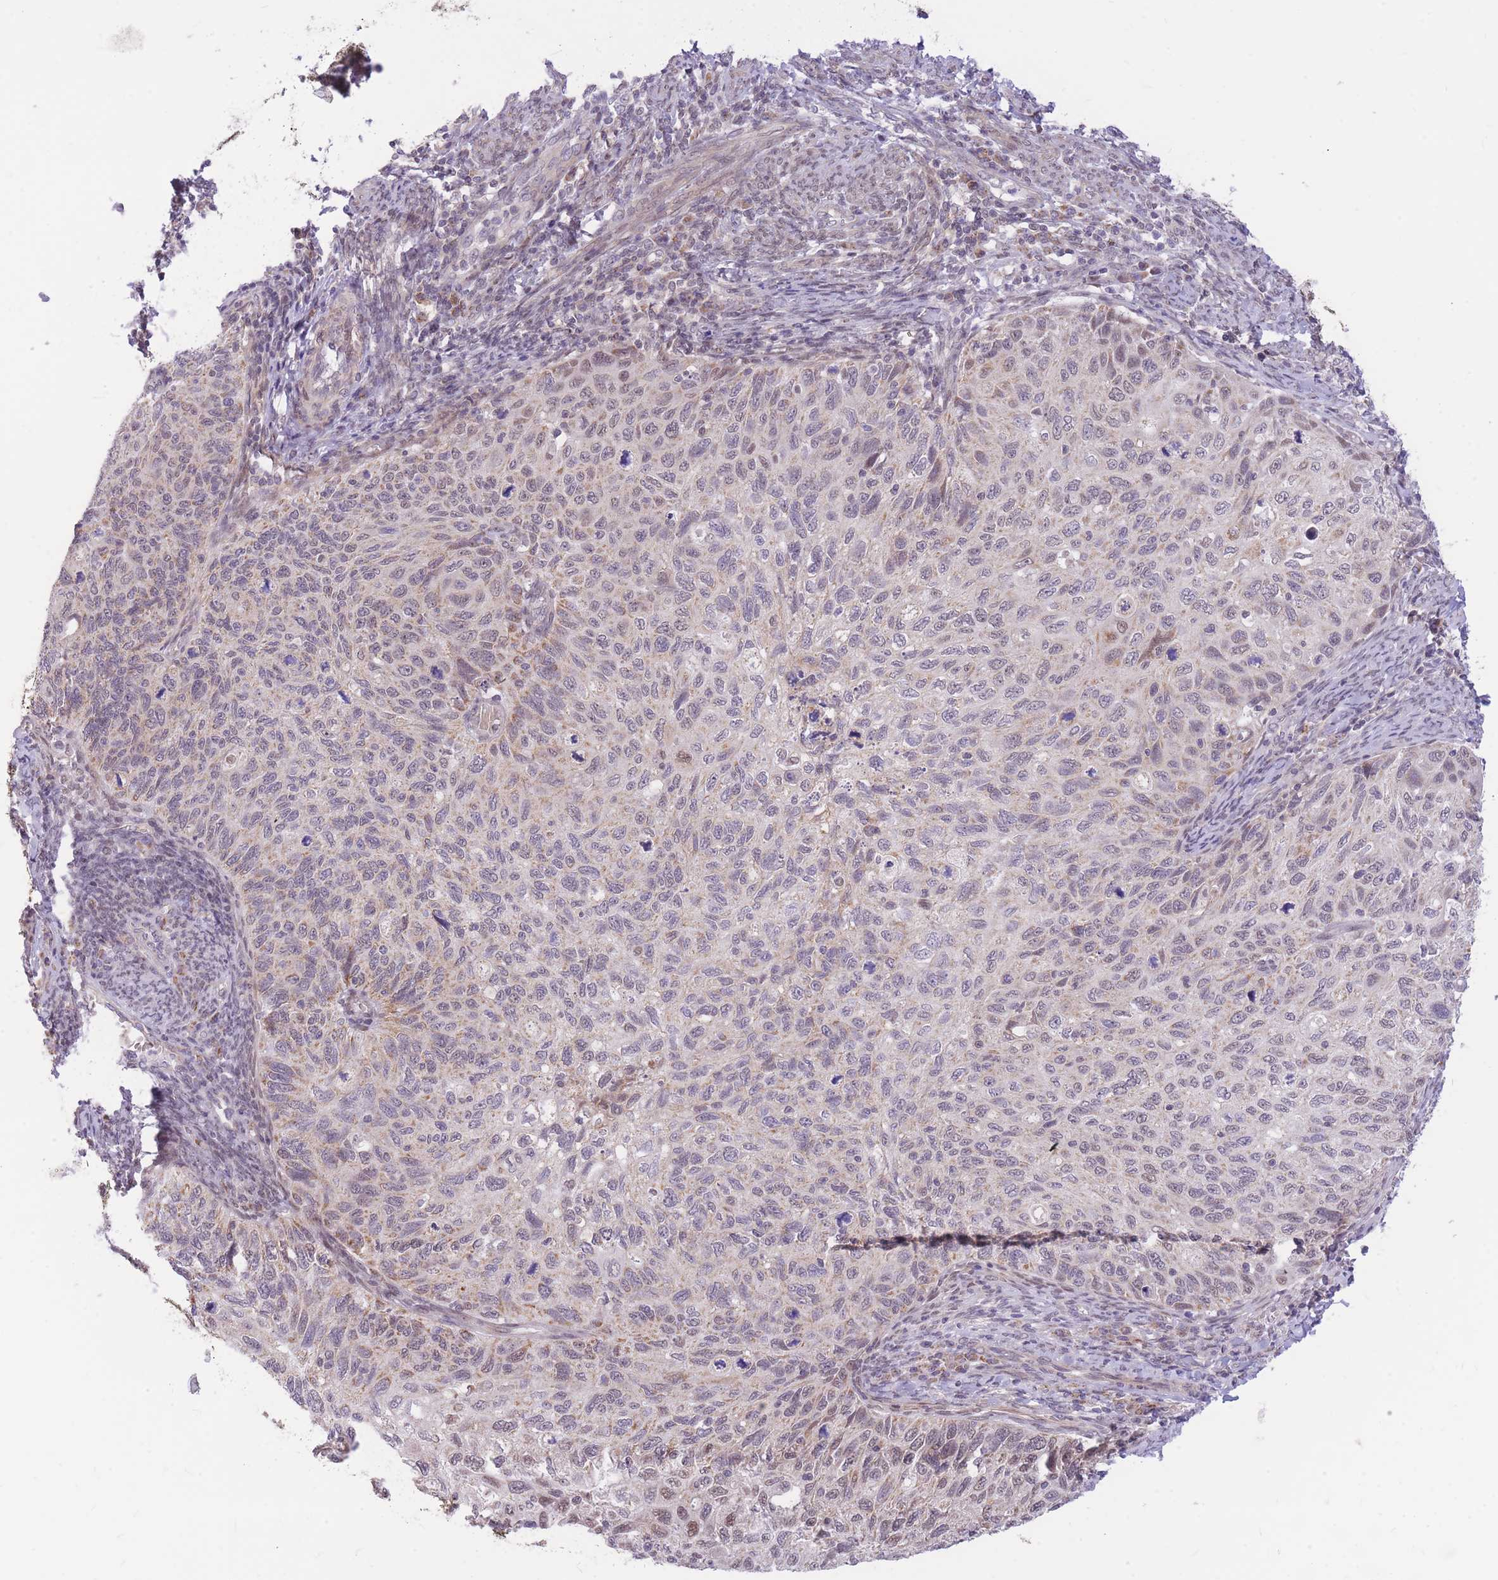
{"staining": {"intensity": "weak", "quantity": "25%-75%", "location": "cytoplasmic/membranous"}, "tissue": "cervical cancer", "cell_type": "Tumor cells", "image_type": "cancer", "snomed": [{"axis": "morphology", "description": "Squamous cell carcinoma, NOS"}, {"axis": "topography", "description": "Cervix"}], "caption": "Immunohistochemistry (DAB (3,3'-diaminobenzidine)) staining of human cervical cancer (squamous cell carcinoma) shows weak cytoplasmic/membranous protein expression in approximately 25%-75% of tumor cells.", "gene": "MINDY2", "patient": {"sex": "female", "age": 70}}